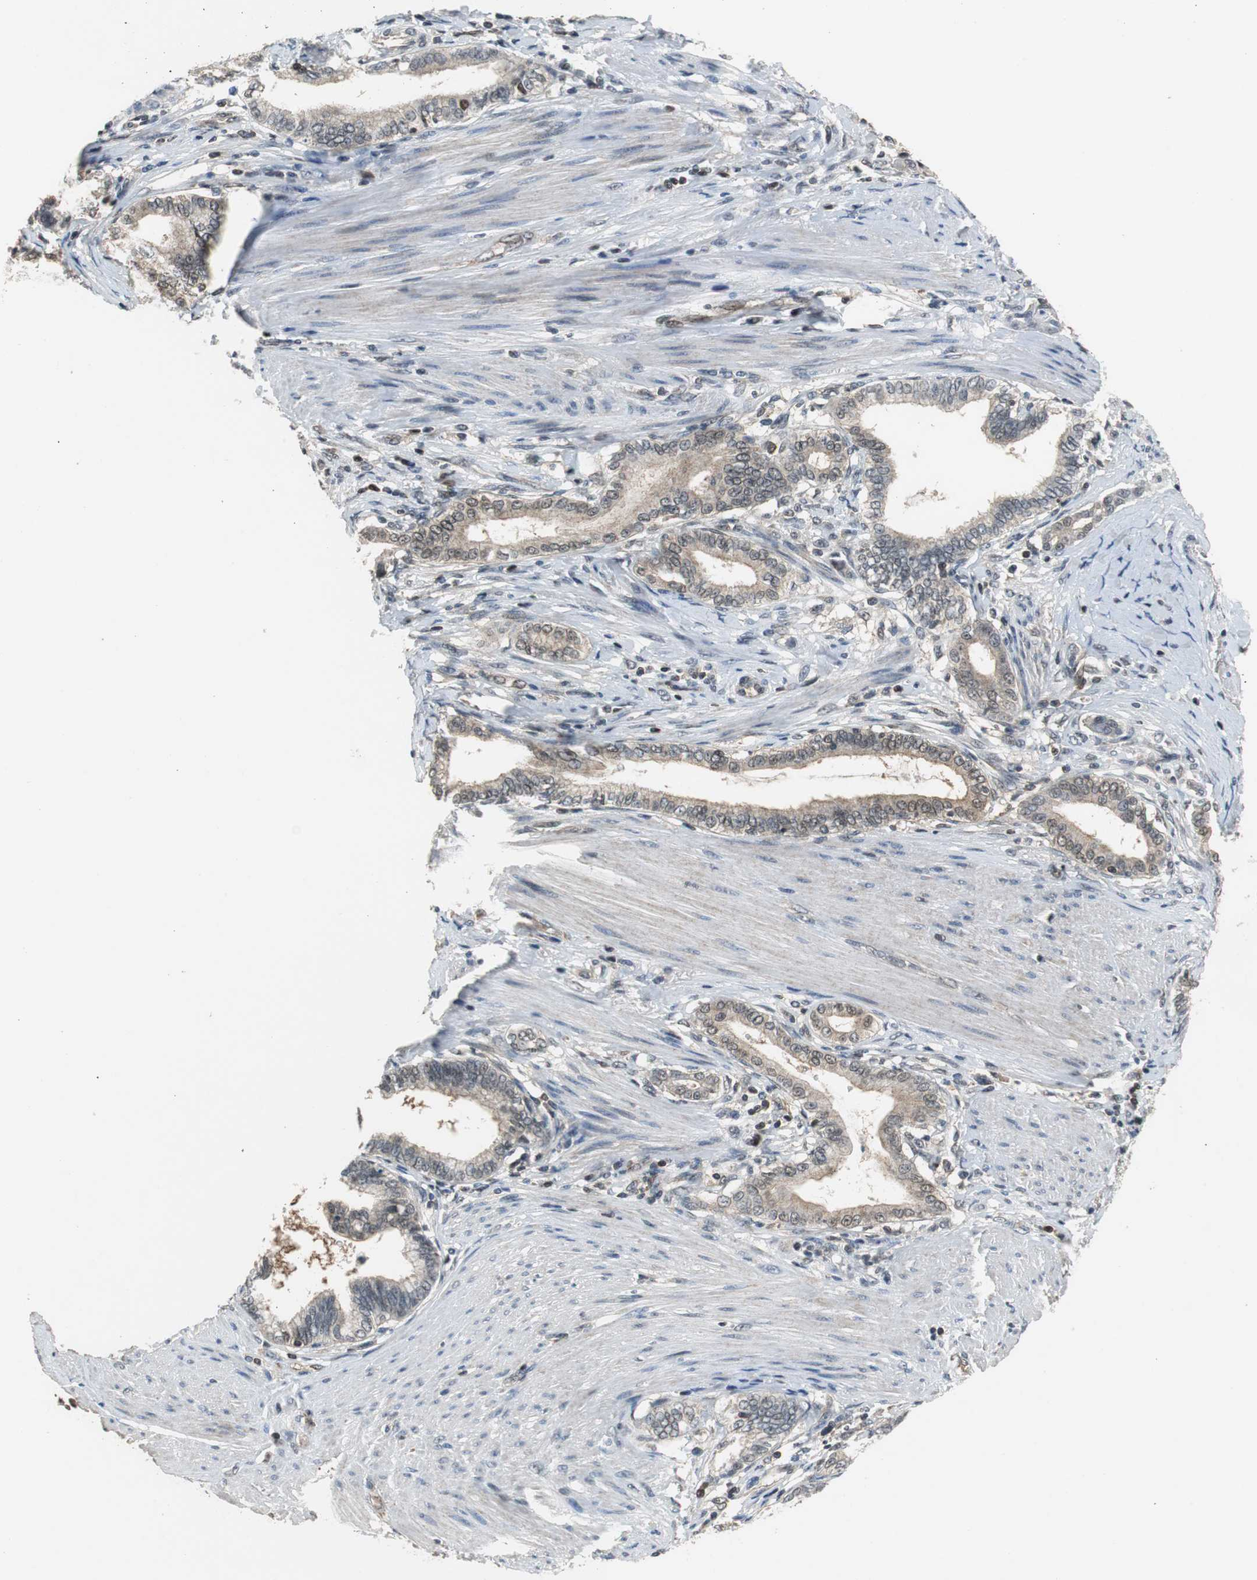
{"staining": {"intensity": "weak", "quantity": ">75%", "location": "cytoplasmic/membranous"}, "tissue": "pancreatic cancer", "cell_type": "Tumor cells", "image_type": "cancer", "snomed": [{"axis": "morphology", "description": "Adenocarcinoma, NOS"}, {"axis": "topography", "description": "Pancreas"}], "caption": "Immunohistochemical staining of pancreatic cancer (adenocarcinoma) demonstrates low levels of weak cytoplasmic/membranous positivity in about >75% of tumor cells.", "gene": "GSDMD", "patient": {"sex": "female", "age": 64}}